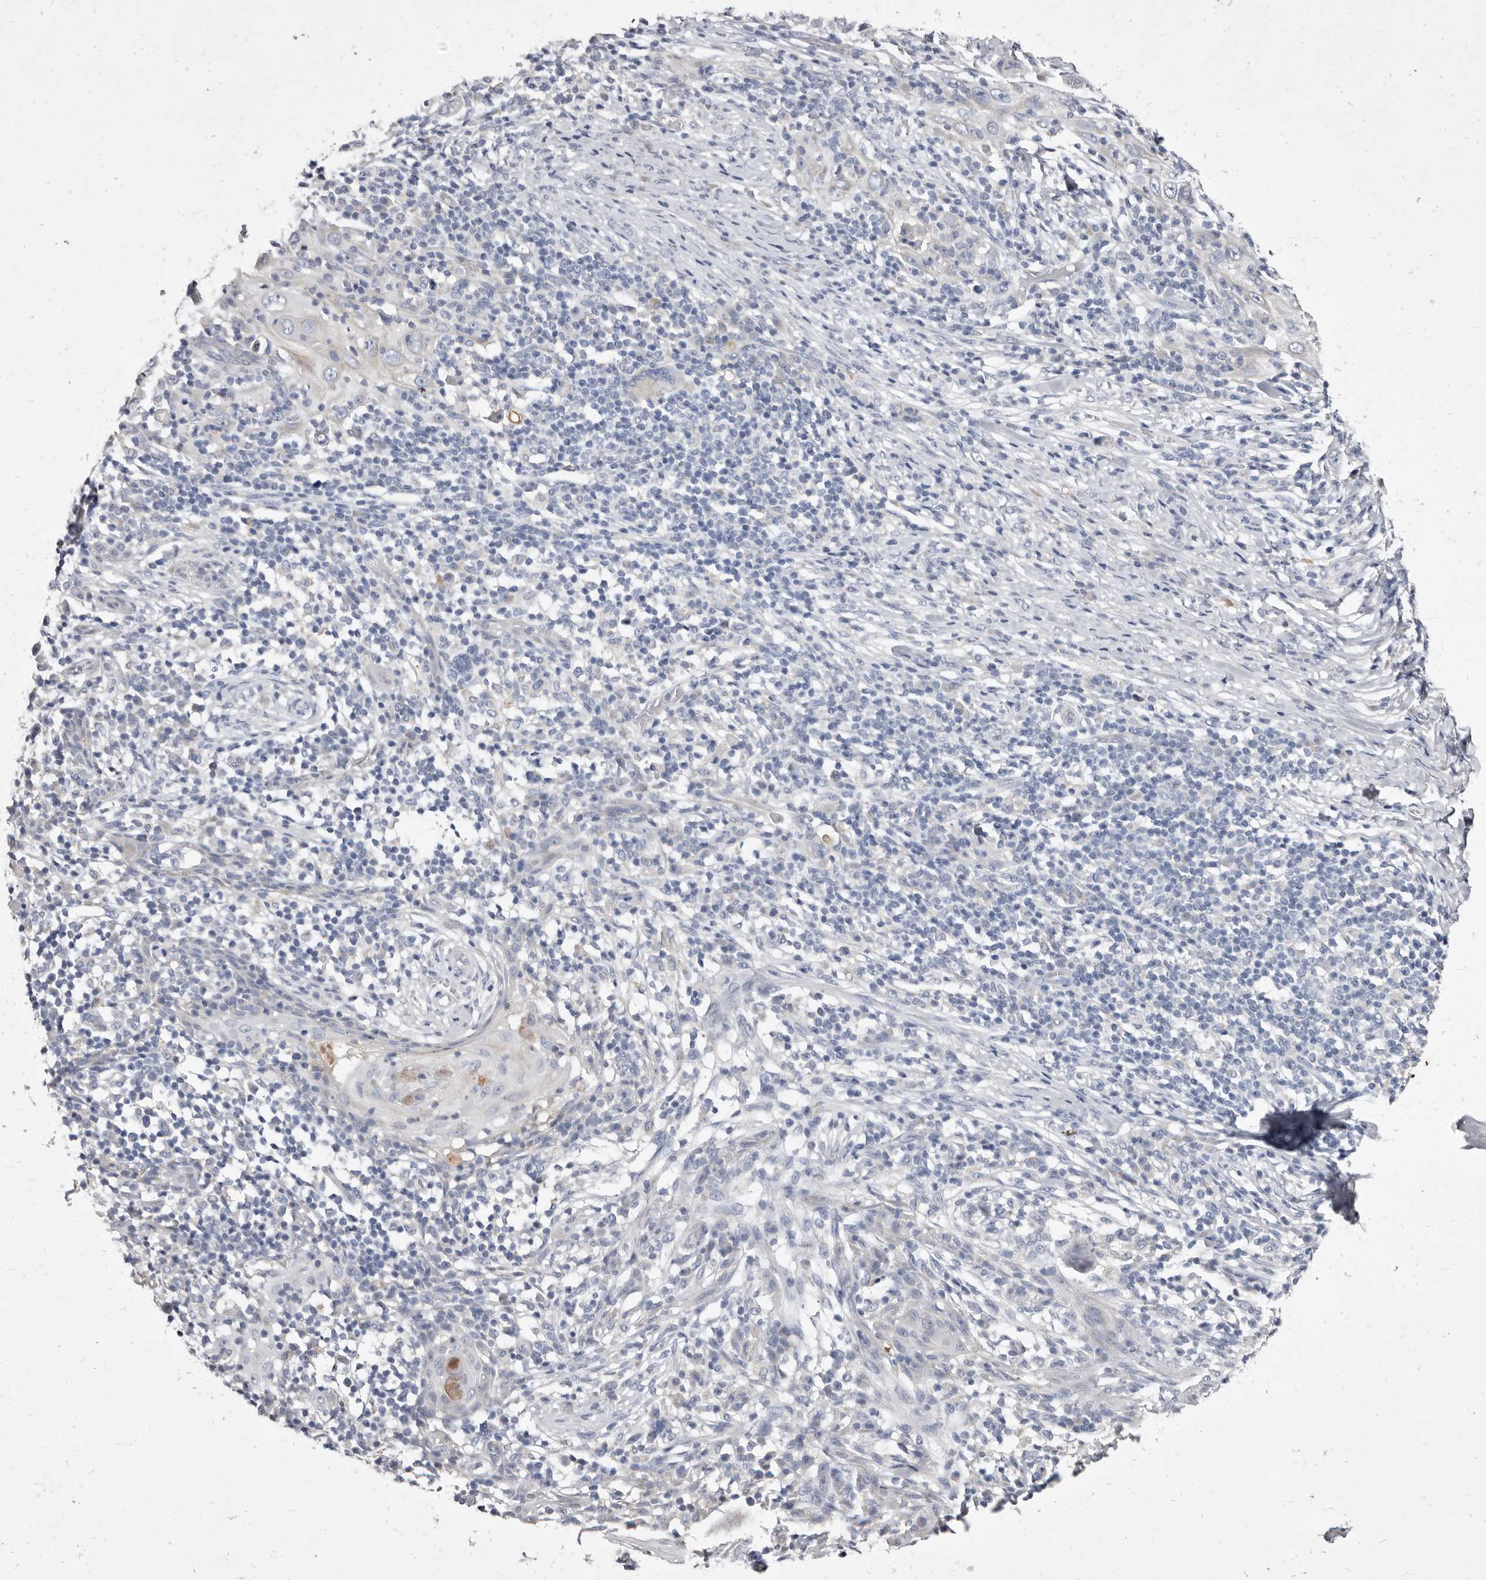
{"staining": {"intensity": "weak", "quantity": "<25%", "location": "cytoplasmic/membranous"}, "tissue": "skin cancer", "cell_type": "Tumor cells", "image_type": "cancer", "snomed": [{"axis": "morphology", "description": "Squamous cell carcinoma, NOS"}, {"axis": "topography", "description": "Skin"}], "caption": "Tumor cells are negative for brown protein staining in skin cancer (squamous cell carcinoma). (Immunohistochemistry, brightfield microscopy, high magnification).", "gene": "CYP2E1", "patient": {"sex": "female", "age": 88}}